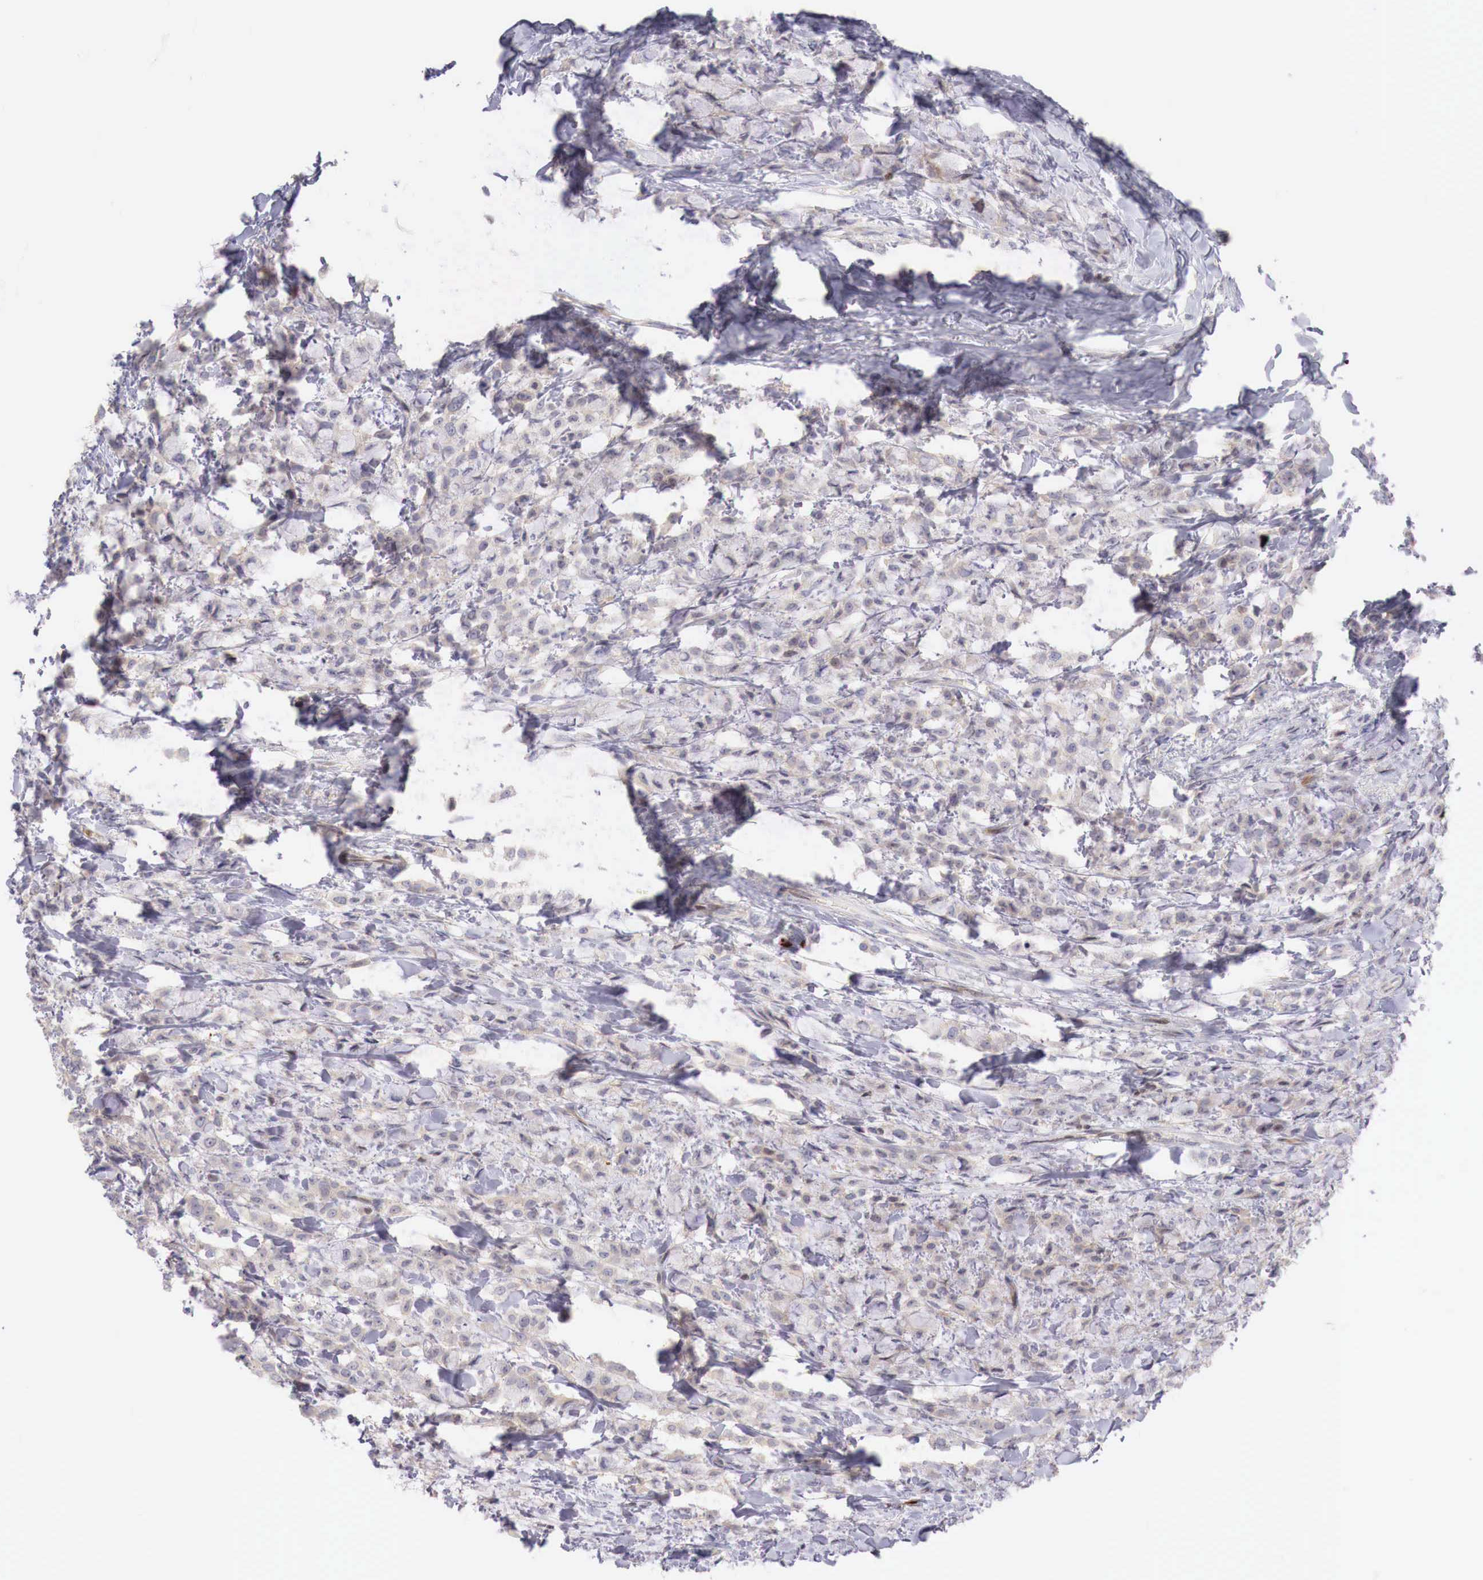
{"staining": {"intensity": "weak", "quantity": "25%-75%", "location": "none"}, "tissue": "breast cancer", "cell_type": "Tumor cells", "image_type": "cancer", "snomed": [{"axis": "morphology", "description": "Lobular carcinoma"}, {"axis": "topography", "description": "Breast"}], "caption": "Brown immunohistochemical staining in breast lobular carcinoma shows weak None expression in about 25%-75% of tumor cells.", "gene": "CLCN5", "patient": {"sex": "female", "age": 85}}